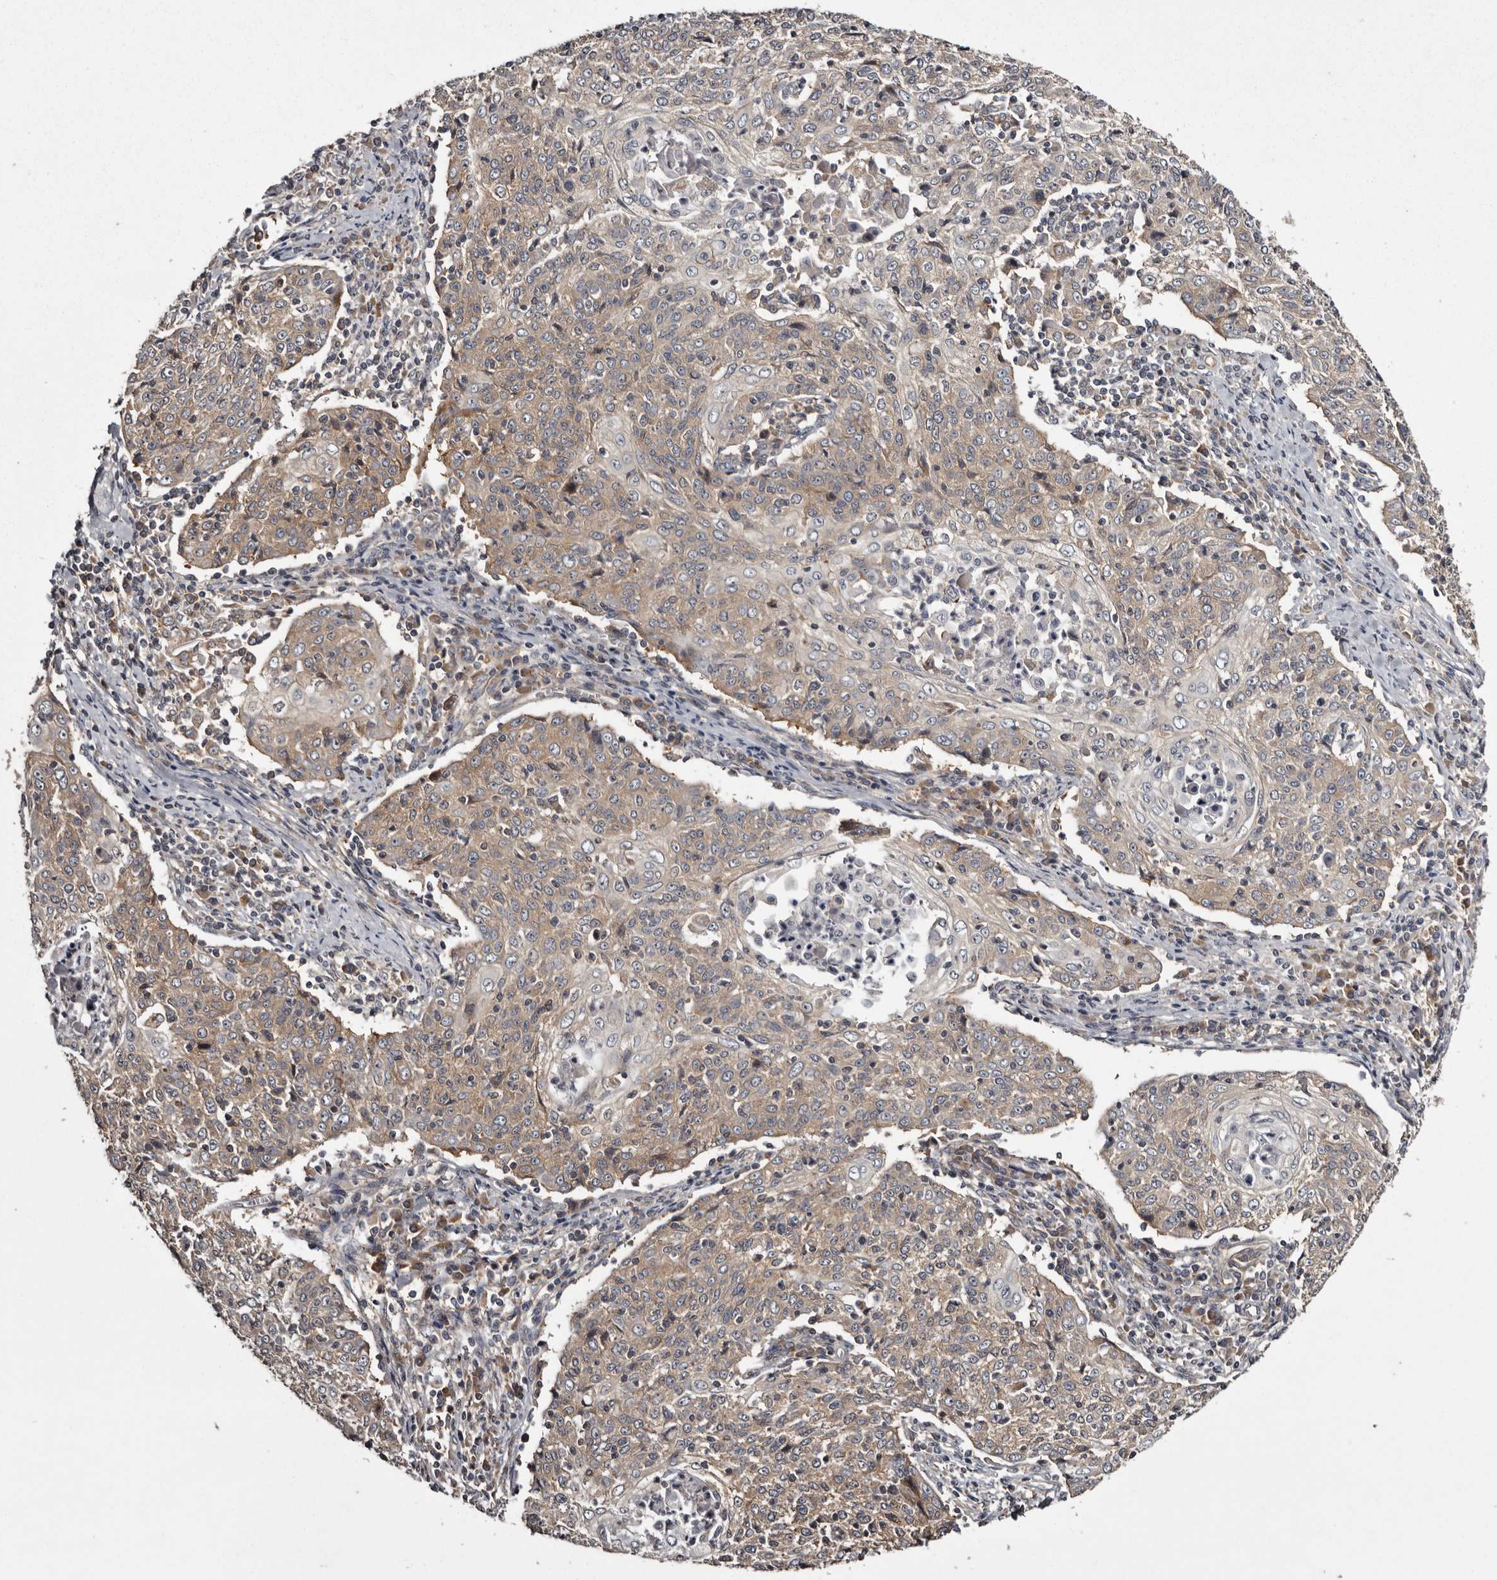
{"staining": {"intensity": "weak", "quantity": ">75%", "location": "cytoplasmic/membranous"}, "tissue": "cervical cancer", "cell_type": "Tumor cells", "image_type": "cancer", "snomed": [{"axis": "morphology", "description": "Squamous cell carcinoma, NOS"}, {"axis": "topography", "description": "Cervix"}], "caption": "The image reveals staining of squamous cell carcinoma (cervical), revealing weak cytoplasmic/membranous protein staining (brown color) within tumor cells. The protein is shown in brown color, while the nuclei are stained blue.", "gene": "DARS1", "patient": {"sex": "female", "age": 48}}